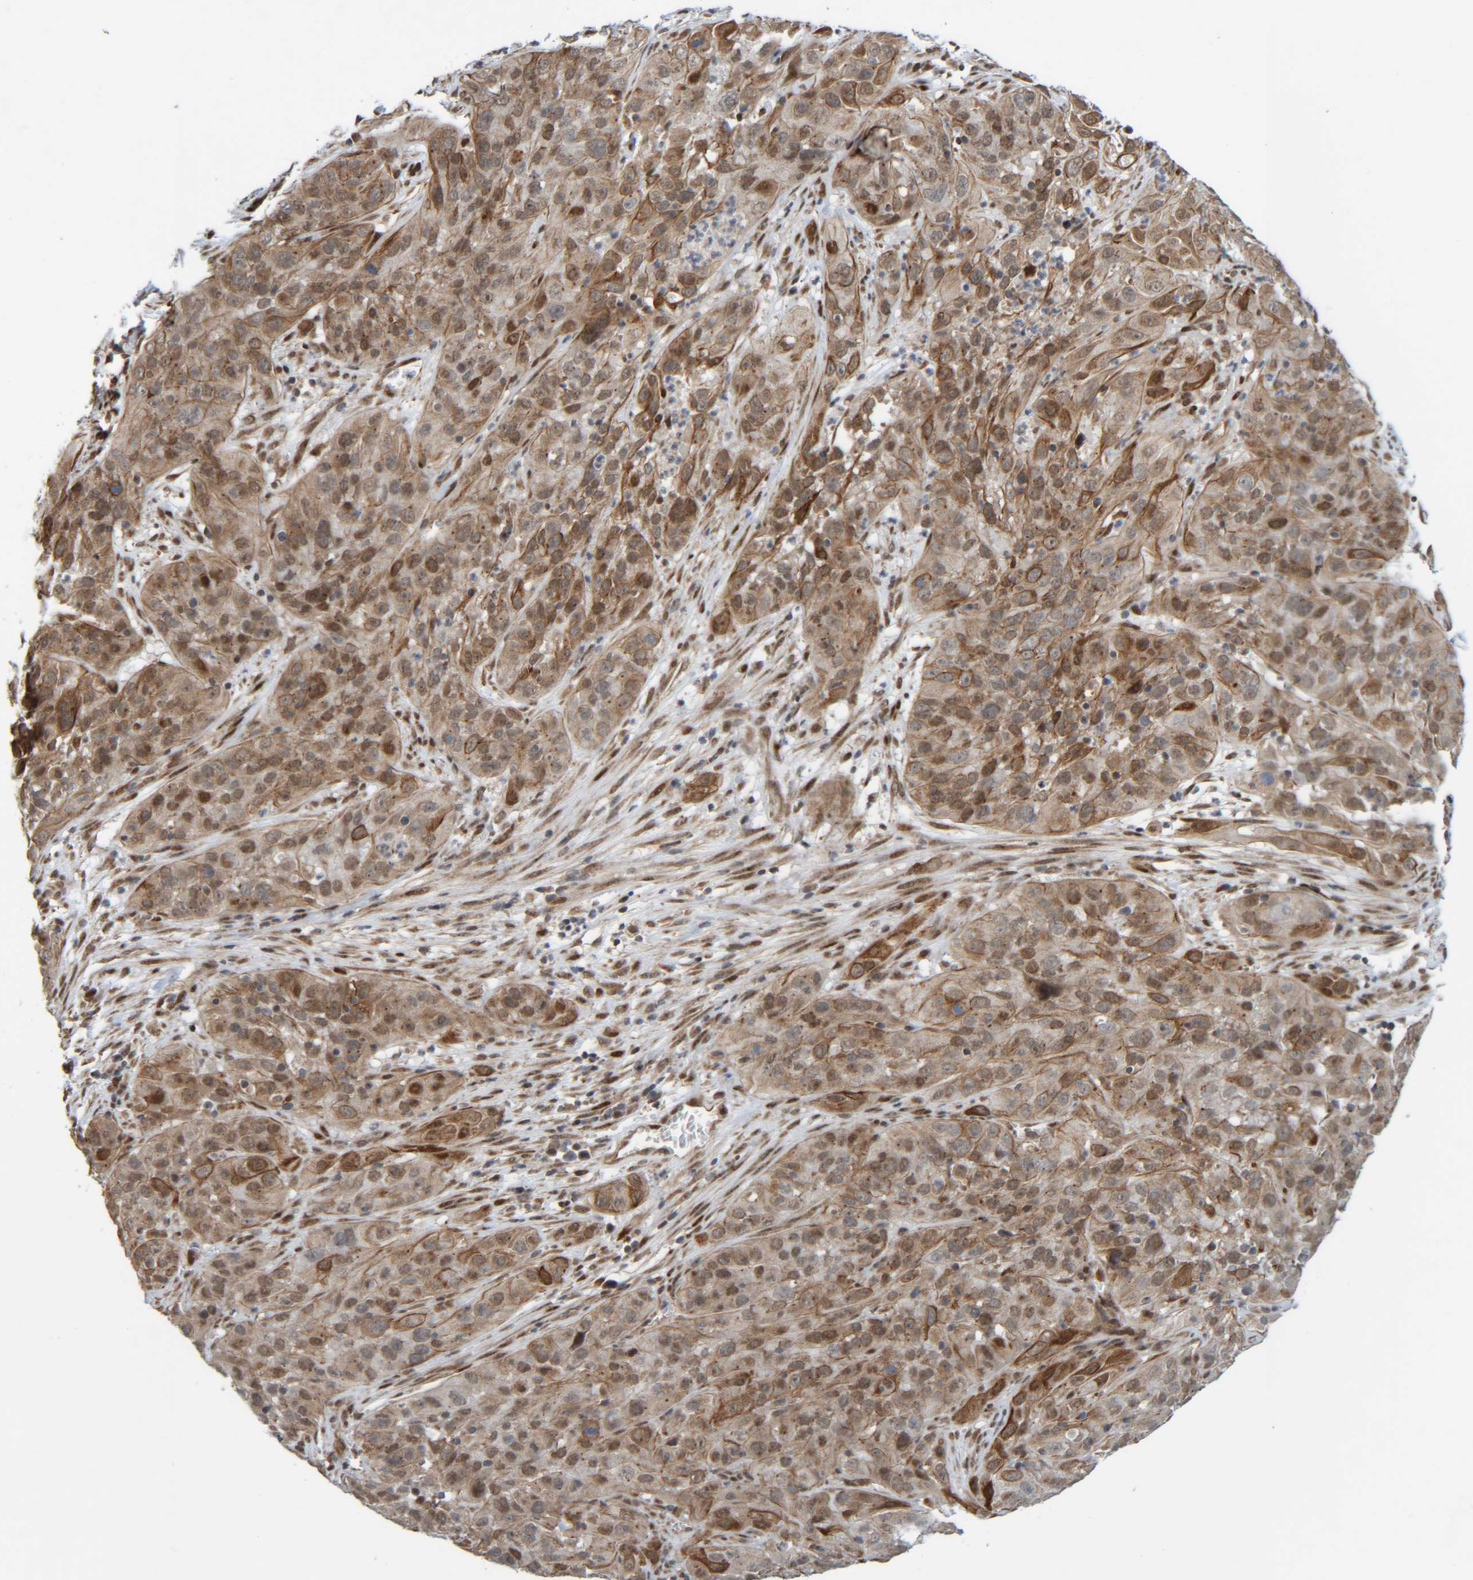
{"staining": {"intensity": "moderate", "quantity": ">75%", "location": "cytoplasmic/membranous"}, "tissue": "cervical cancer", "cell_type": "Tumor cells", "image_type": "cancer", "snomed": [{"axis": "morphology", "description": "Squamous cell carcinoma, NOS"}, {"axis": "topography", "description": "Cervix"}], "caption": "A photomicrograph showing moderate cytoplasmic/membranous expression in approximately >75% of tumor cells in cervical squamous cell carcinoma, as visualized by brown immunohistochemical staining.", "gene": "CCDC57", "patient": {"sex": "female", "age": 32}}